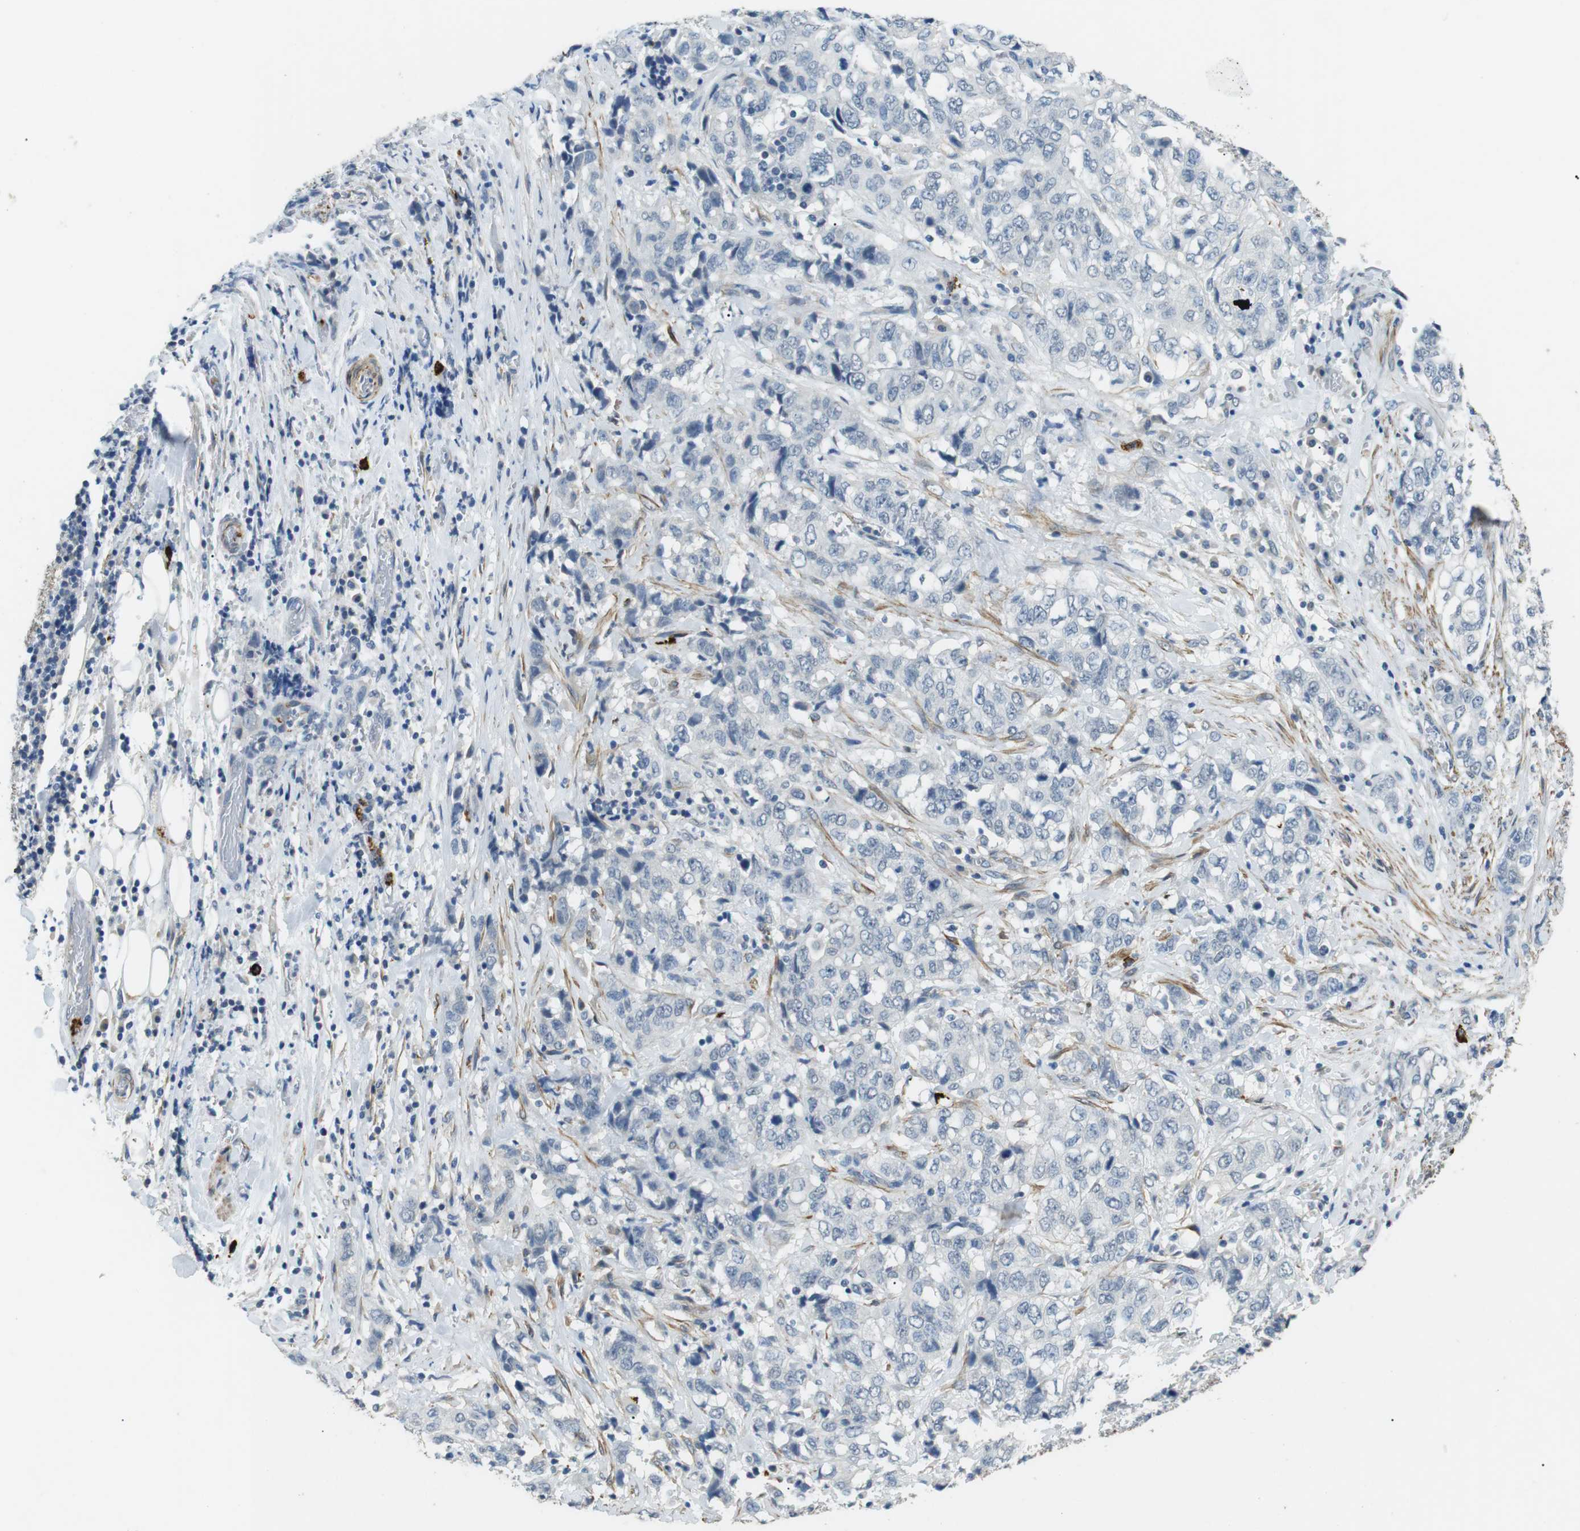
{"staining": {"intensity": "negative", "quantity": "none", "location": "none"}, "tissue": "stomach cancer", "cell_type": "Tumor cells", "image_type": "cancer", "snomed": [{"axis": "morphology", "description": "Adenocarcinoma, NOS"}, {"axis": "topography", "description": "Stomach"}], "caption": "DAB (3,3'-diaminobenzidine) immunohistochemical staining of stomach cancer (adenocarcinoma) demonstrates no significant positivity in tumor cells. (DAB (3,3'-diaminobenzidine) IHC with hematoxylin counter stain).", "gene": "GZMM", "patient": {"sex": "male", "age": 48}}